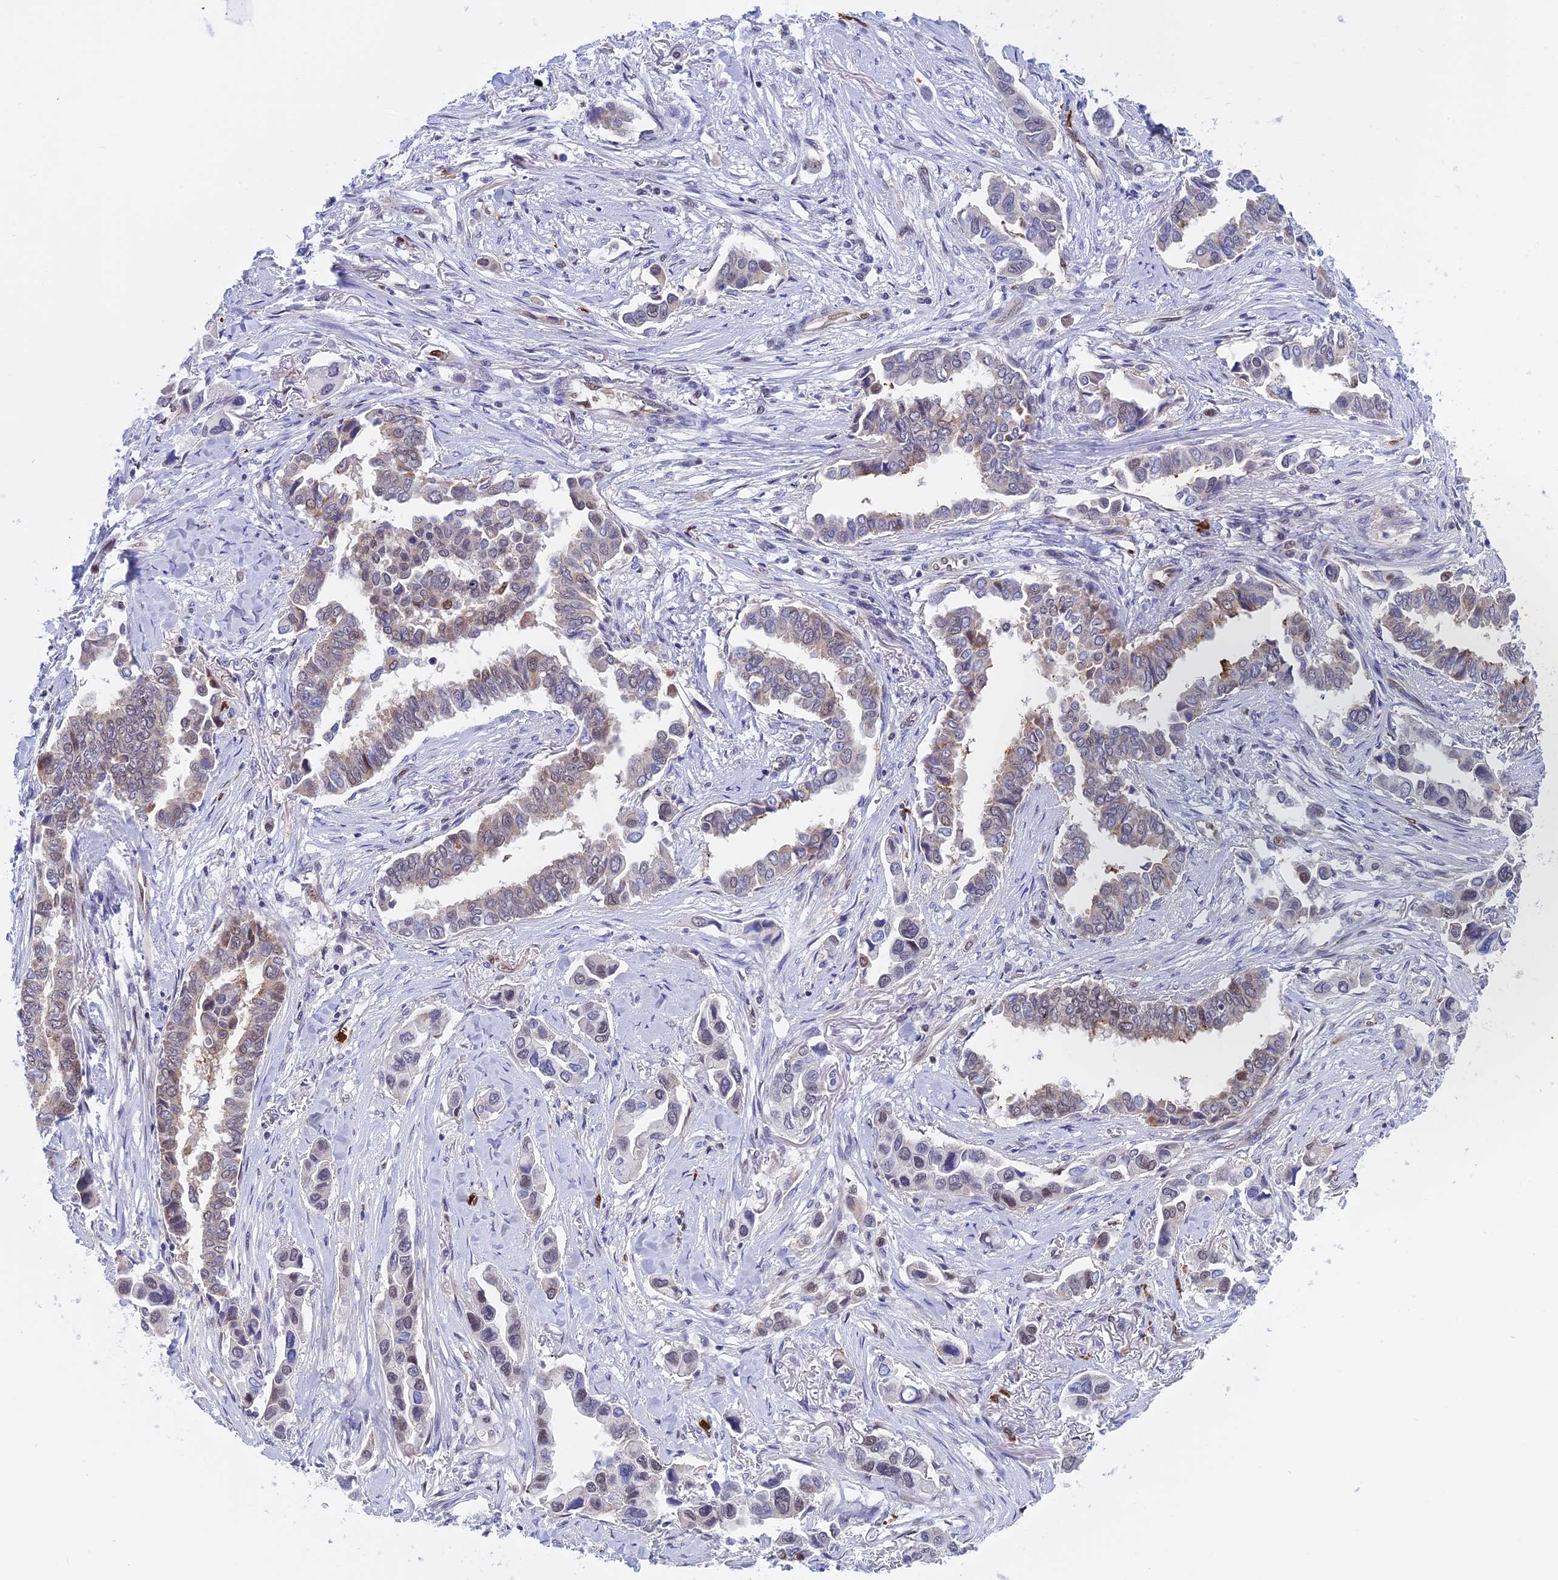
{"staining": {"intensity": "weak", "quantity": "<25%", "location": "nuclear"}, "tissue": "lung cancer", "cell_type": "Tumor cells", "image_type": "cancer", "snomed": [{"axis": "morphology", "description": "Adenocarcinoma, NOS"}, {"axis": "topography", "description": "Lung"}], "caption": "This is an immunohistochemistry (IHC) image of lung cancer. There is no expression in tumor cells.", "gene": "SLC26A1", "patient": {"sex": "female", "age": 76}}